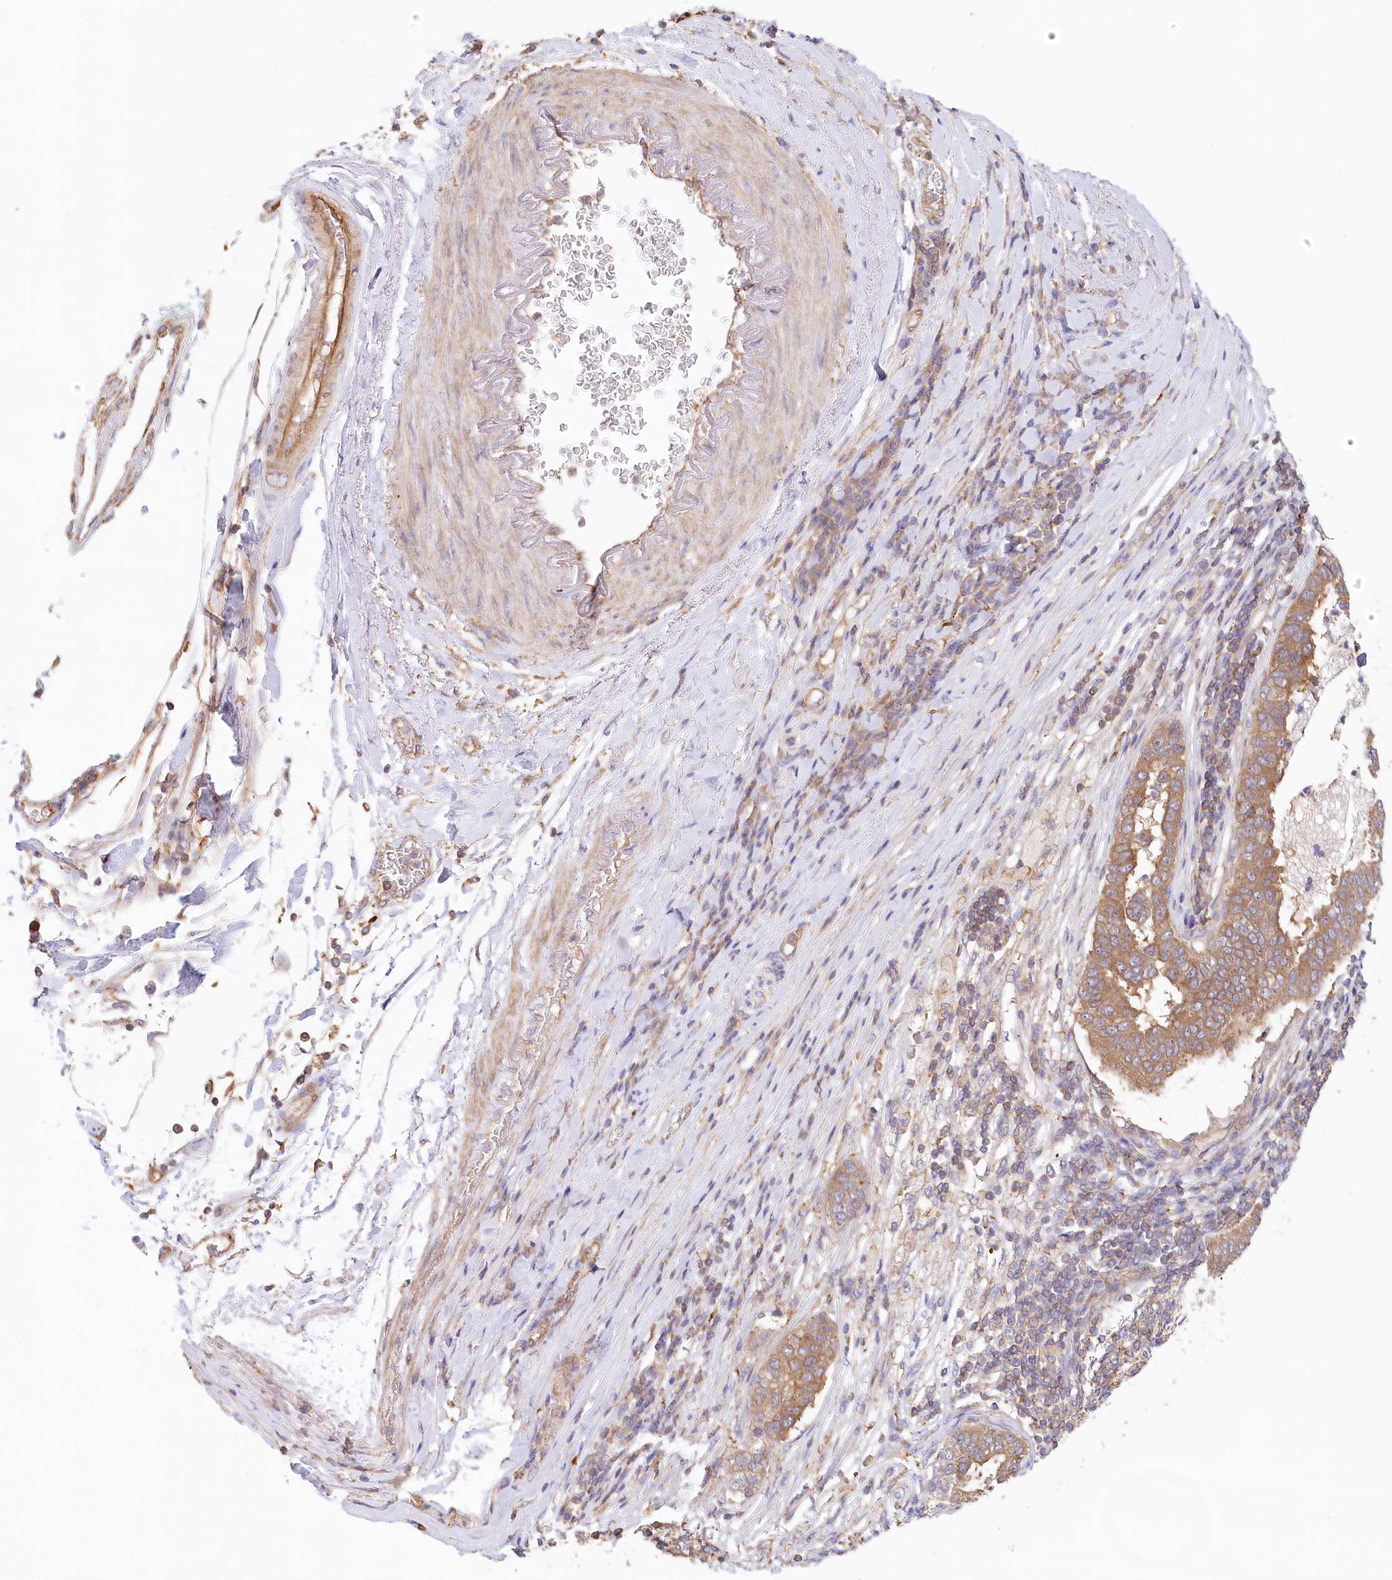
{"staining": {"intensity": "moderate", "quantity": ">75%", "location": "cytoplasmic/membranous"}, "tissue": "pancreatic cancer", "cell_type": "Tumor cells", "image_type": "cancer", "snomed": [{"axis": "morphology", "description": "Adenocarcinoma, NOS"}, {"axis": "topography", "description": "Pancreas"}], "caption": "The image shows staining of pancreatic adenocarcinoma, revealing moderate cytoplasmic/membranous protein positivity (brown color) within tumor cells.", "gene": "UMPS", "patient": {"sex": "female", "age": 61}}